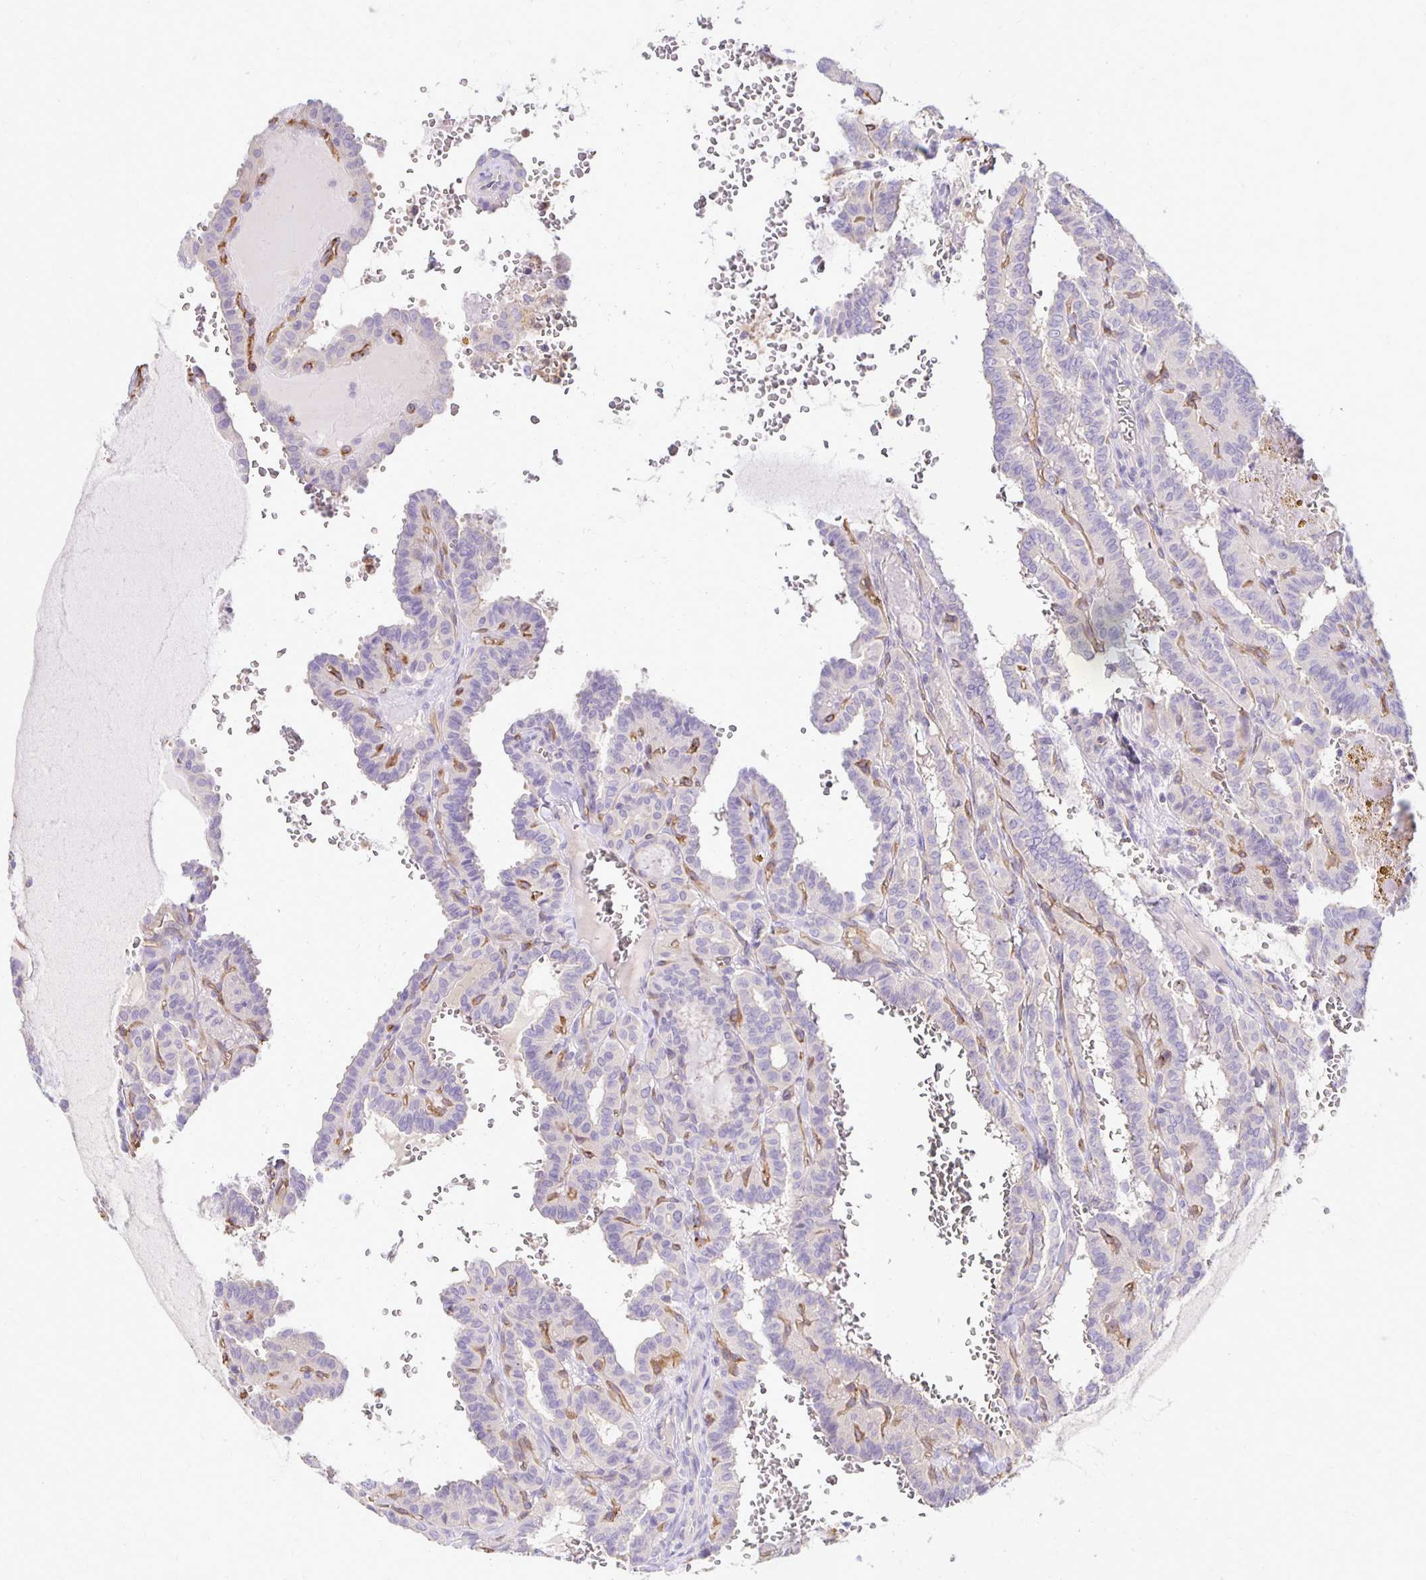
{"staining": {"intensity": "negative", "quantity": "none", "location": "none"}, "tissue": "thyroid cancer", "cell_type": "Tumor cells", "image_type": "cancer", "snomed": [{"axis": "morphology", "description": "Papillary adenocarcinoma, NOS"}, {"axis": "topography", "description": "Thyroid gland"}], "caption": "DAB (3,3'-diaminobenzidine) immunohistochemical staining of human thyroid cancer reveals no significant staining in tumor cells.", "gene": "TTYH1", "patient": {"sex": "female", "age": 21}}